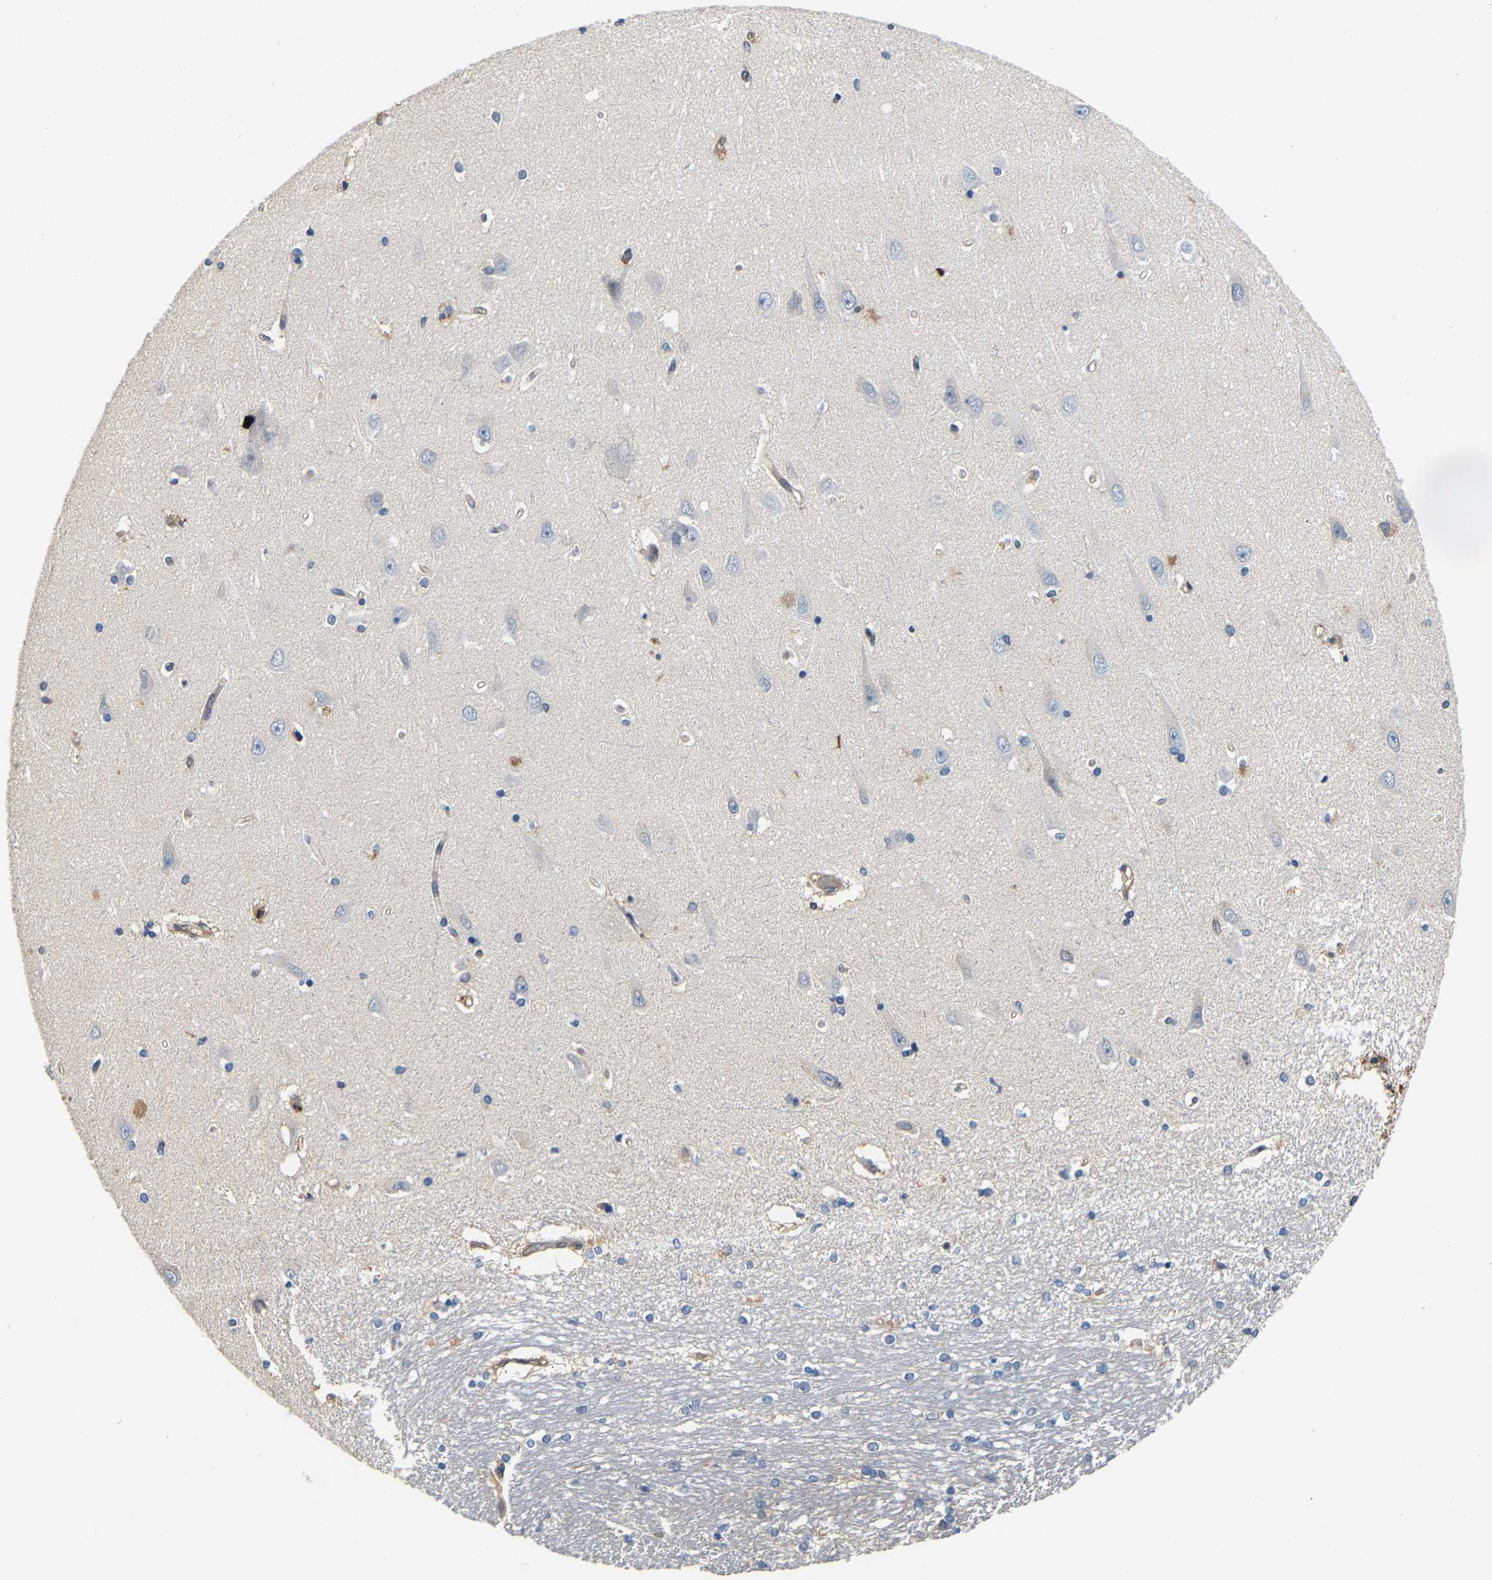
{"staining": {"intensity": "negative", "quantity": "none", "location": "none"}, "tissue": "hippocampus", "cell_type": "Glial cells", "image_type": "normal", "snomed": [{"axis": "morphology", "description": "Normal tissue, NOS"}, {"axis": "topography", "description": "Hippocampus"}], "caption": "Glial cells are negative for brown protein staining in unremarkable hippocampus. (IHC, brightfield microscopy, high magnification).", "gene": "GIMAP7", "patient": {"sex": "male", "age": 45}}